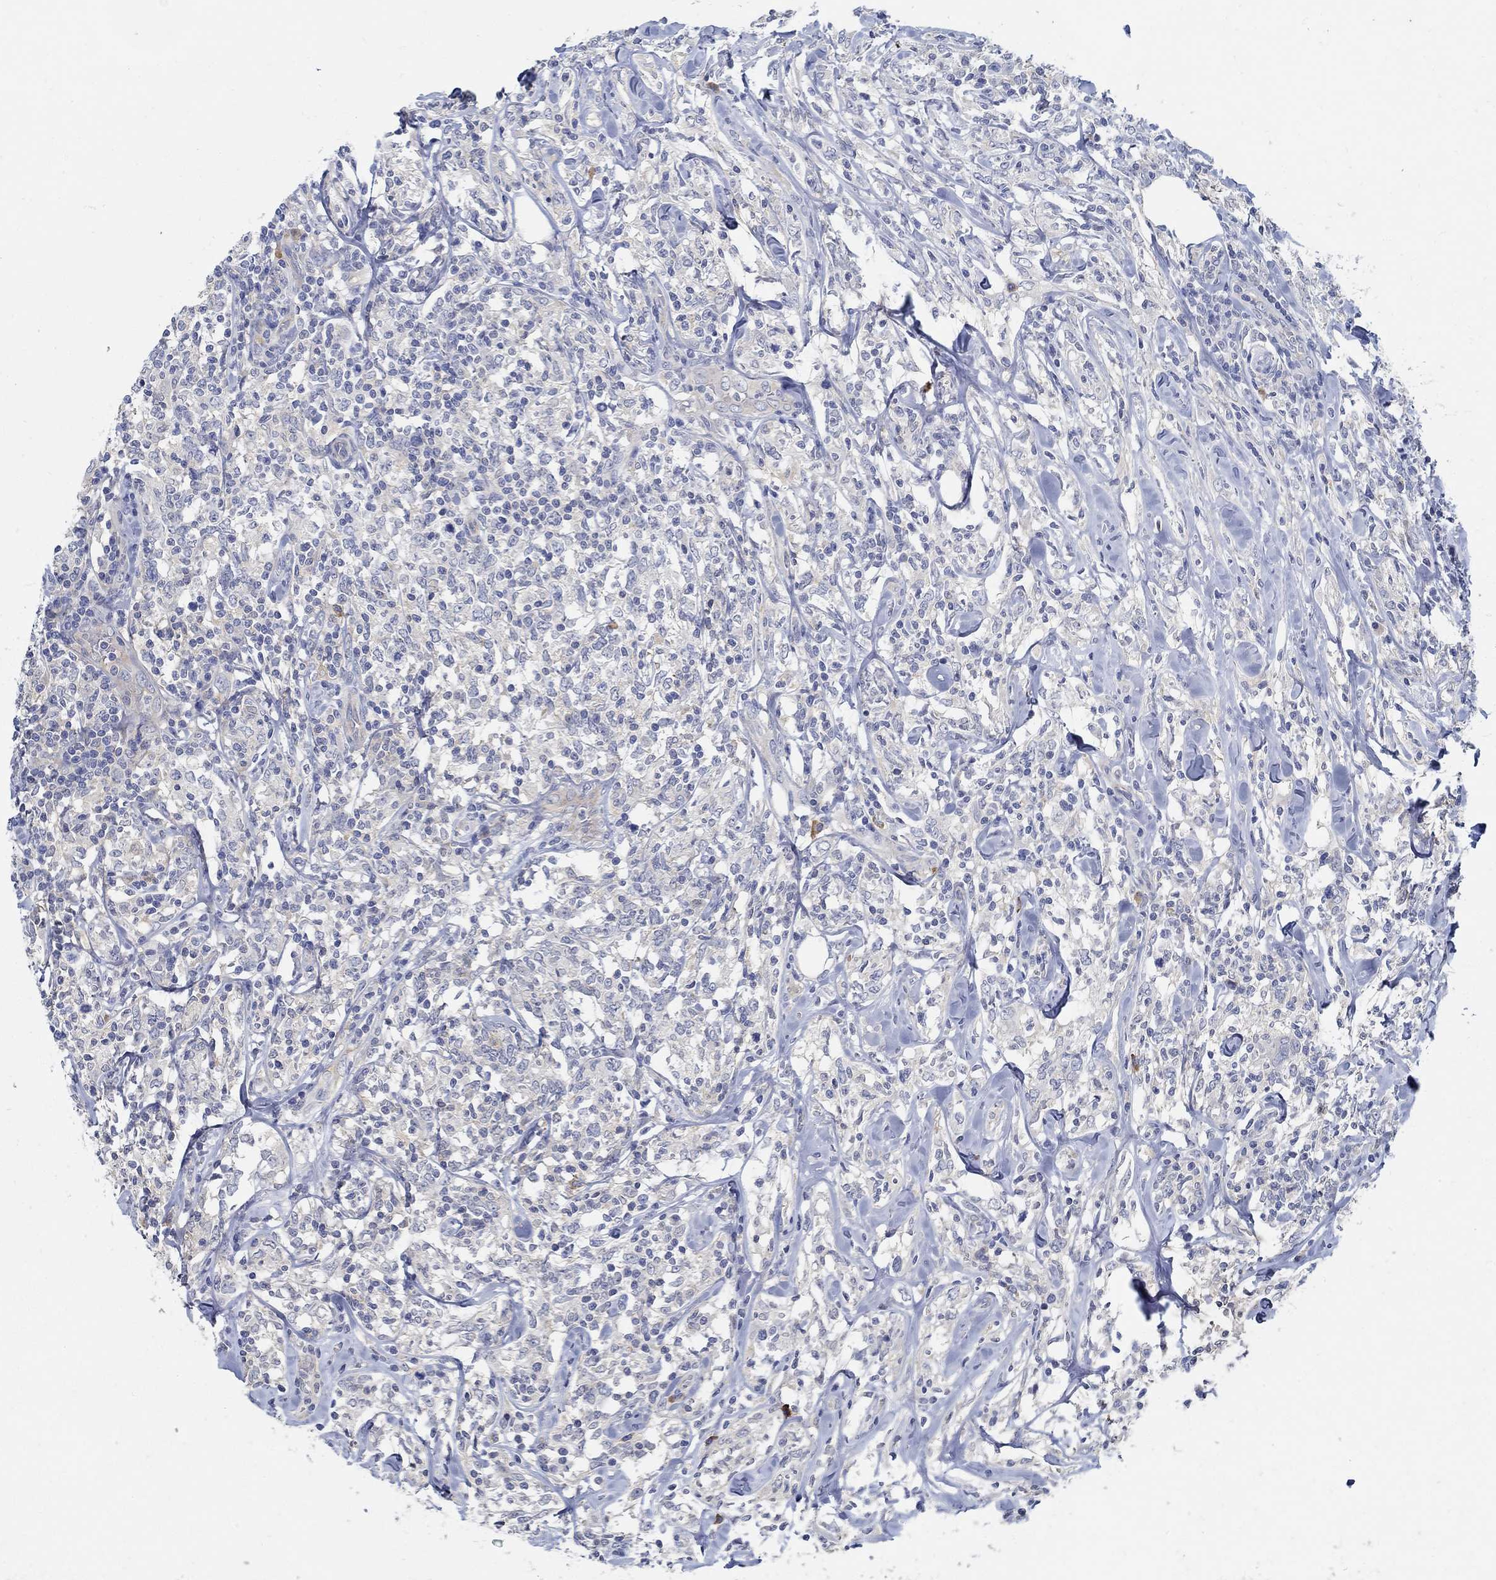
{"staining": {"intensity": "negative", "quantity": "none", "location": "none"}, "tissue": "lymphoma", "cell_type": "Tumor cells", "image_type": "cancer", "snomed": [{"axis": "morphology", "description": "Malignant lymphoma, non-Hodgkin's type, High grade"}, {"axis": "topography", "description": "Lymph node"}], "caption": "The photomicrograph shows no significant positivity in tumor cells of lymphoma.", "gene": "PCDH11X", "patient": {"sex": "female", "age": 84}}